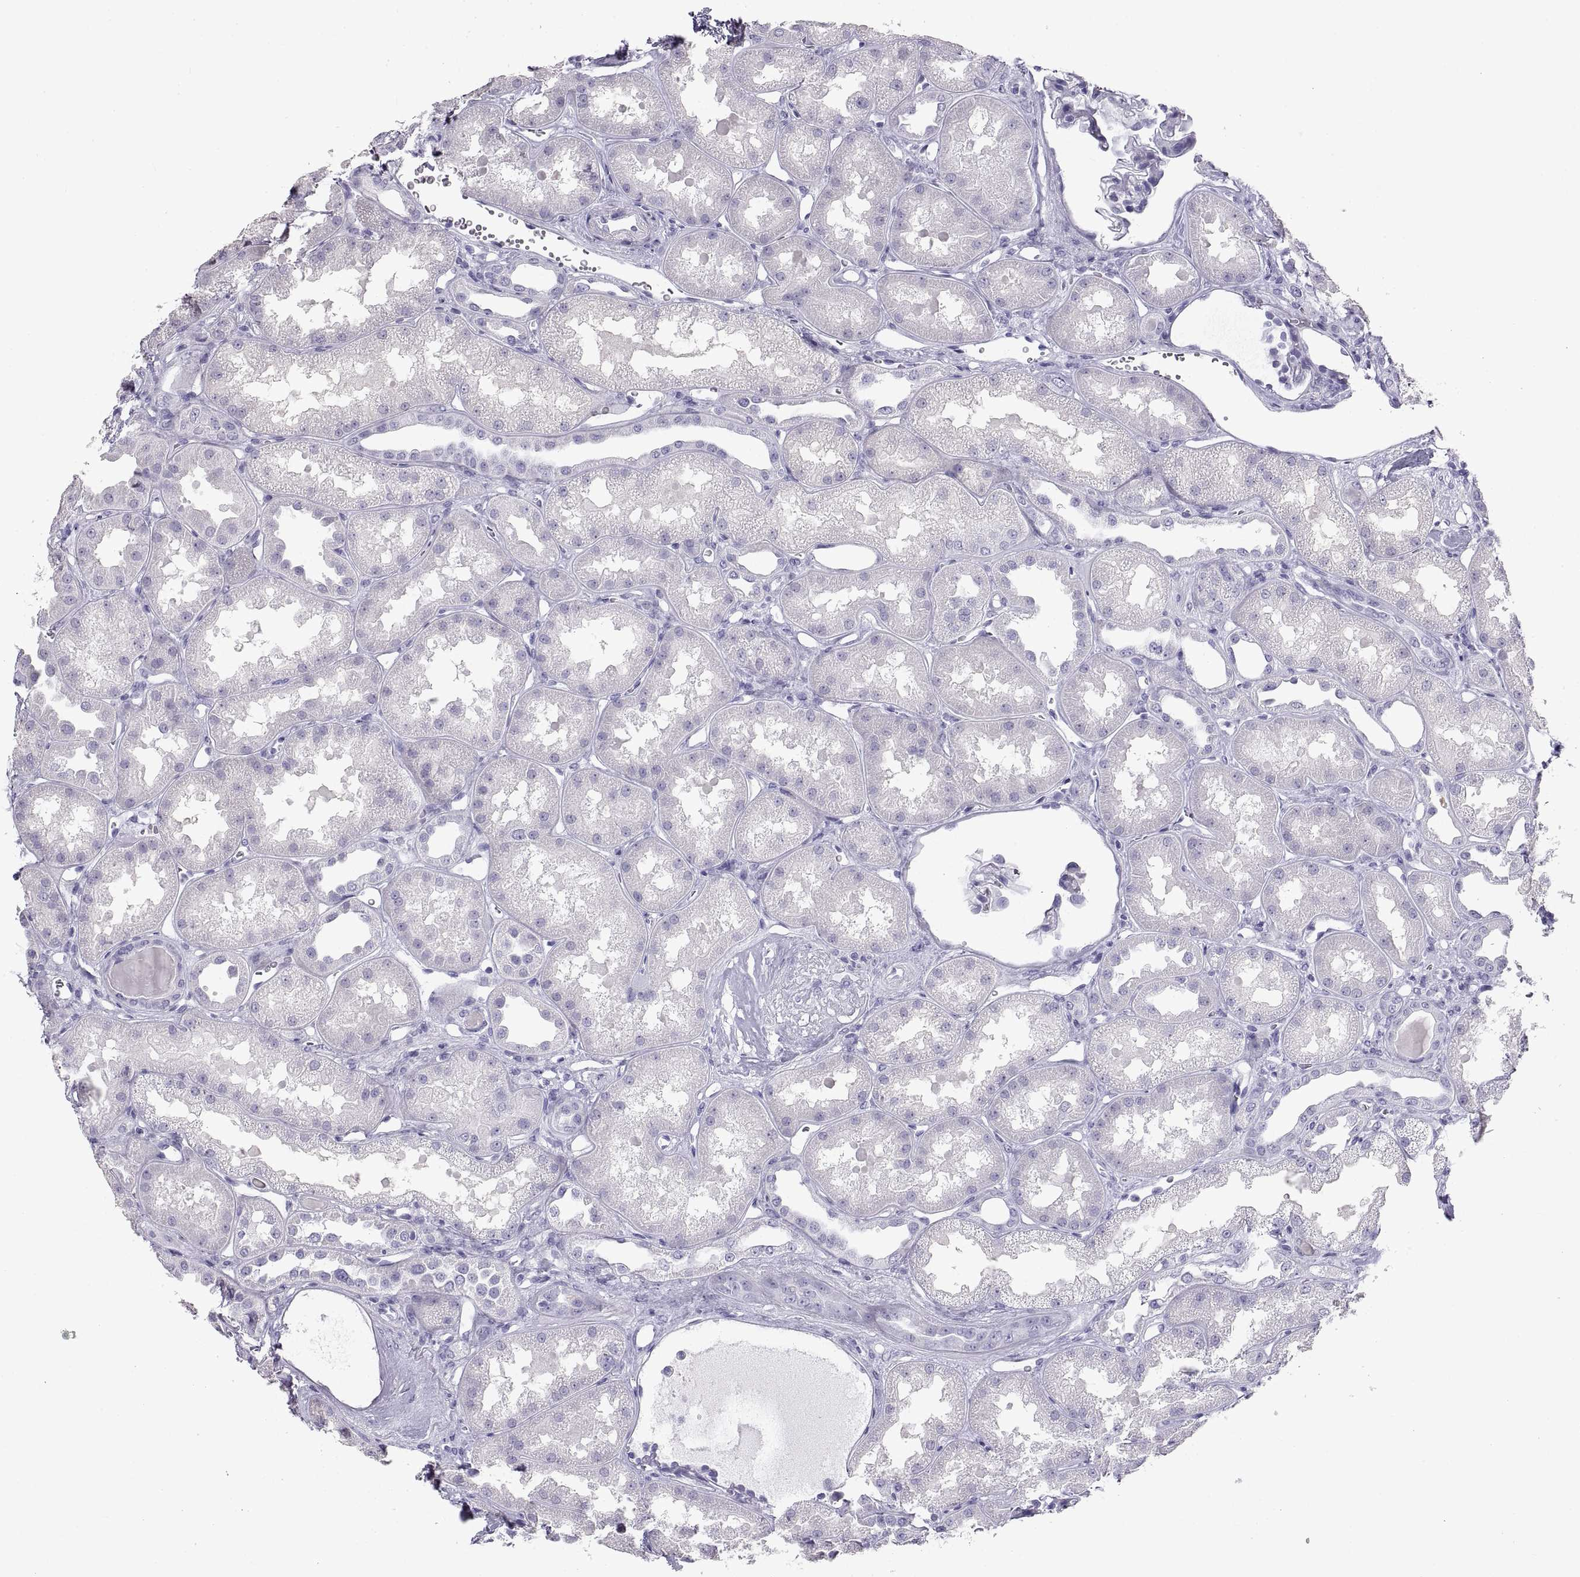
{"staining": {"intensity": "negative", "quantity": "none", "location": "none"}, "tissue": "kidney", "cell_type": "Cells in glomeruli", "image_type": "normal", "snomed": [{"axis": "morphology", "description": "Normal tissue, NOS"}, {"axis": "topography", "description": "Kidney"}], "caption": "DAB (3,3'-diaminobenzidine) immunohistochemical staining of normal human kidney demonstrates no significant staining in cells in glomeruli.", "gene": "RLBP1", "patient": {"sex": "male", "age": 61}}